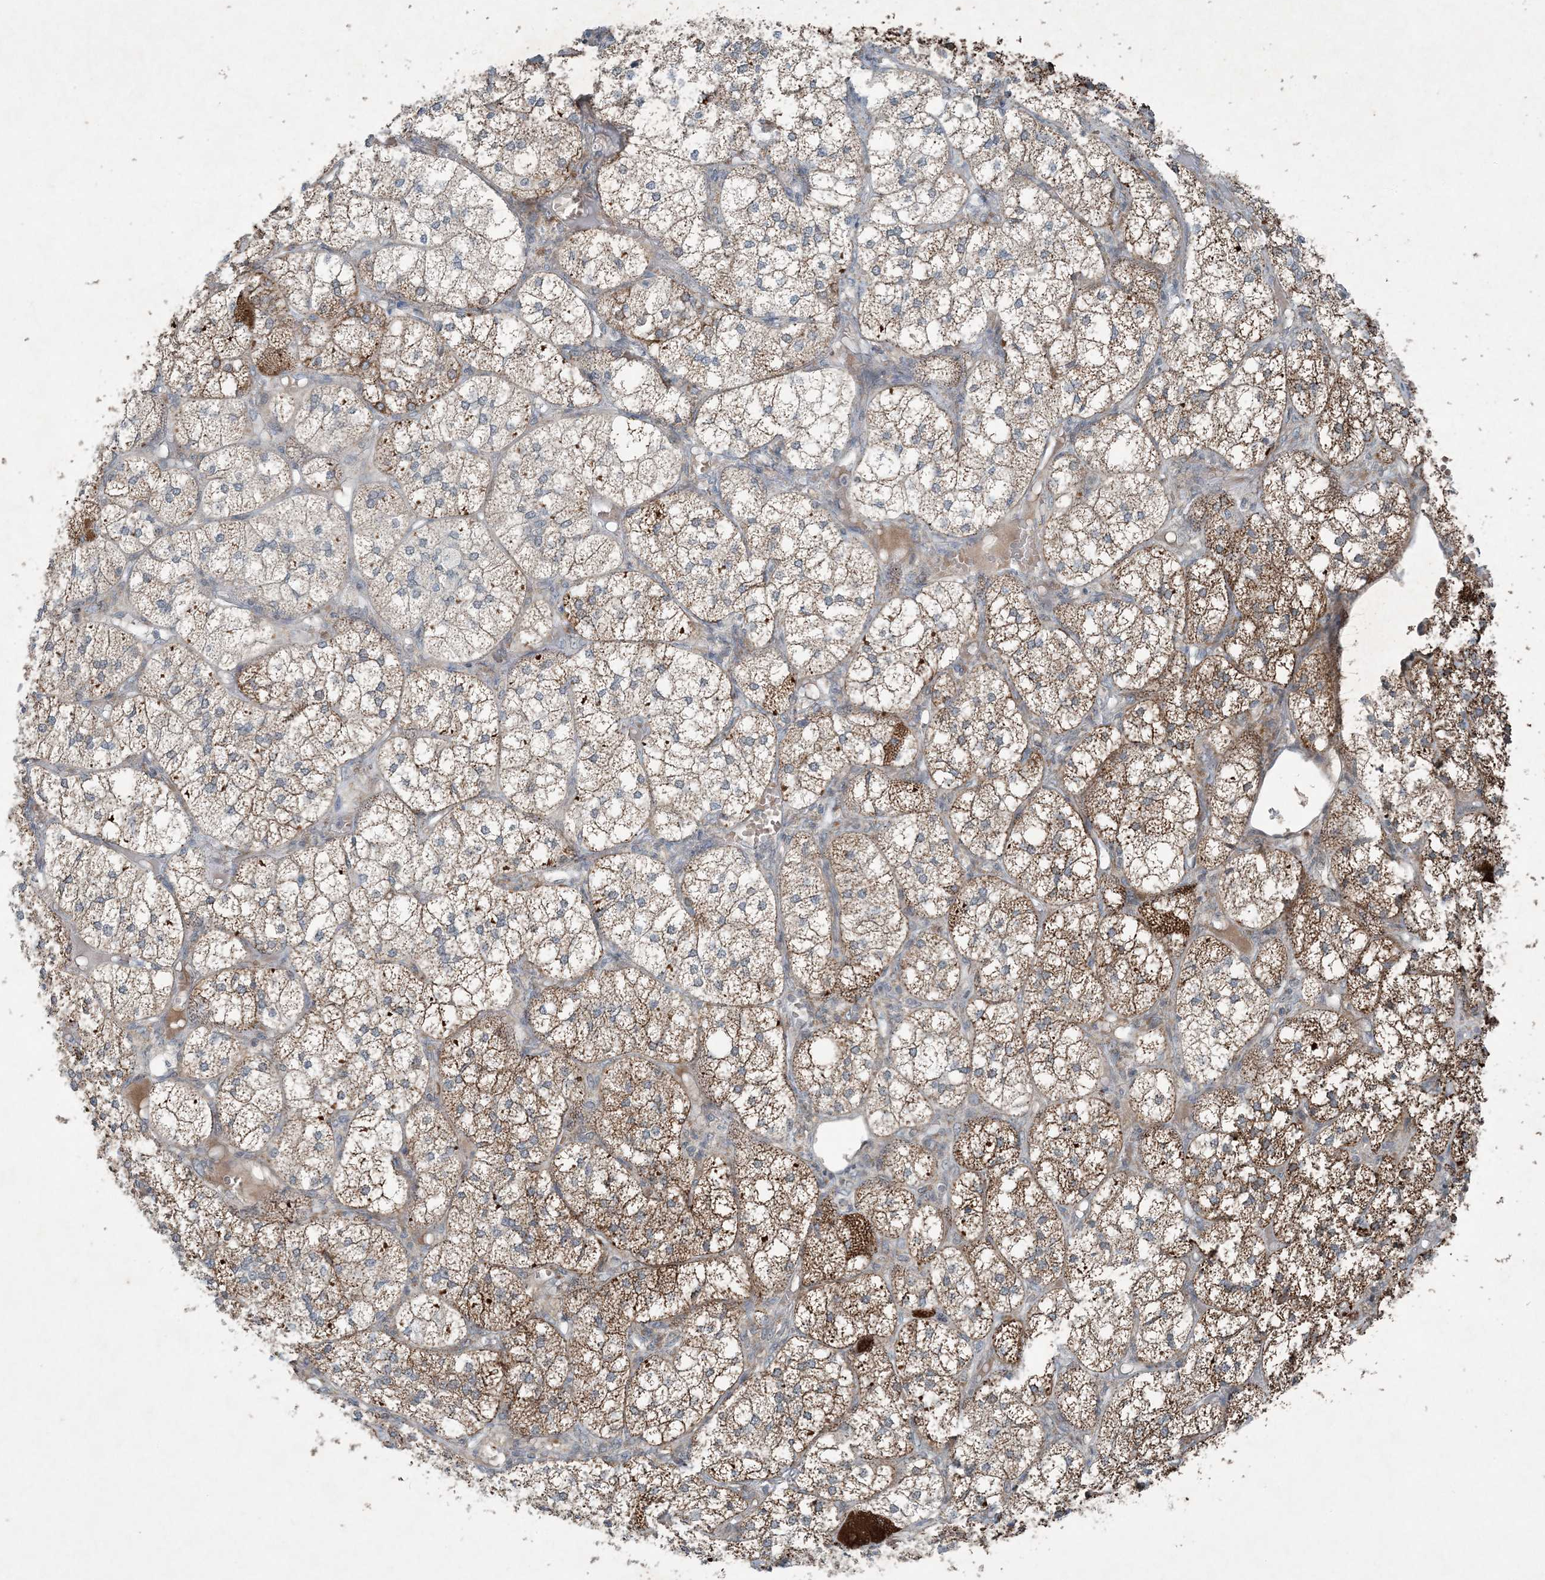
{"staining": {"intensity": "strong", "quantity": "25%-75%", "location": "cytoplasmic/membranous"}, "tissue": "adrenal gland", "cell_type": "Glandular cells", "image_type": "normal", "snomed": [{"axis": "morphology", "description": "Normal tissue, NOS"}, {"axis": "topography", "description": "Adrenal gland"}], "caption": "This micrograph shows IHC staining of benign human adrenal gland, with high strong cytoplasmic/membranous positivity in approximately 25%-75% of glandular cells.", "gene": "PC", "patient": {"sex": "female", "age": 61}}